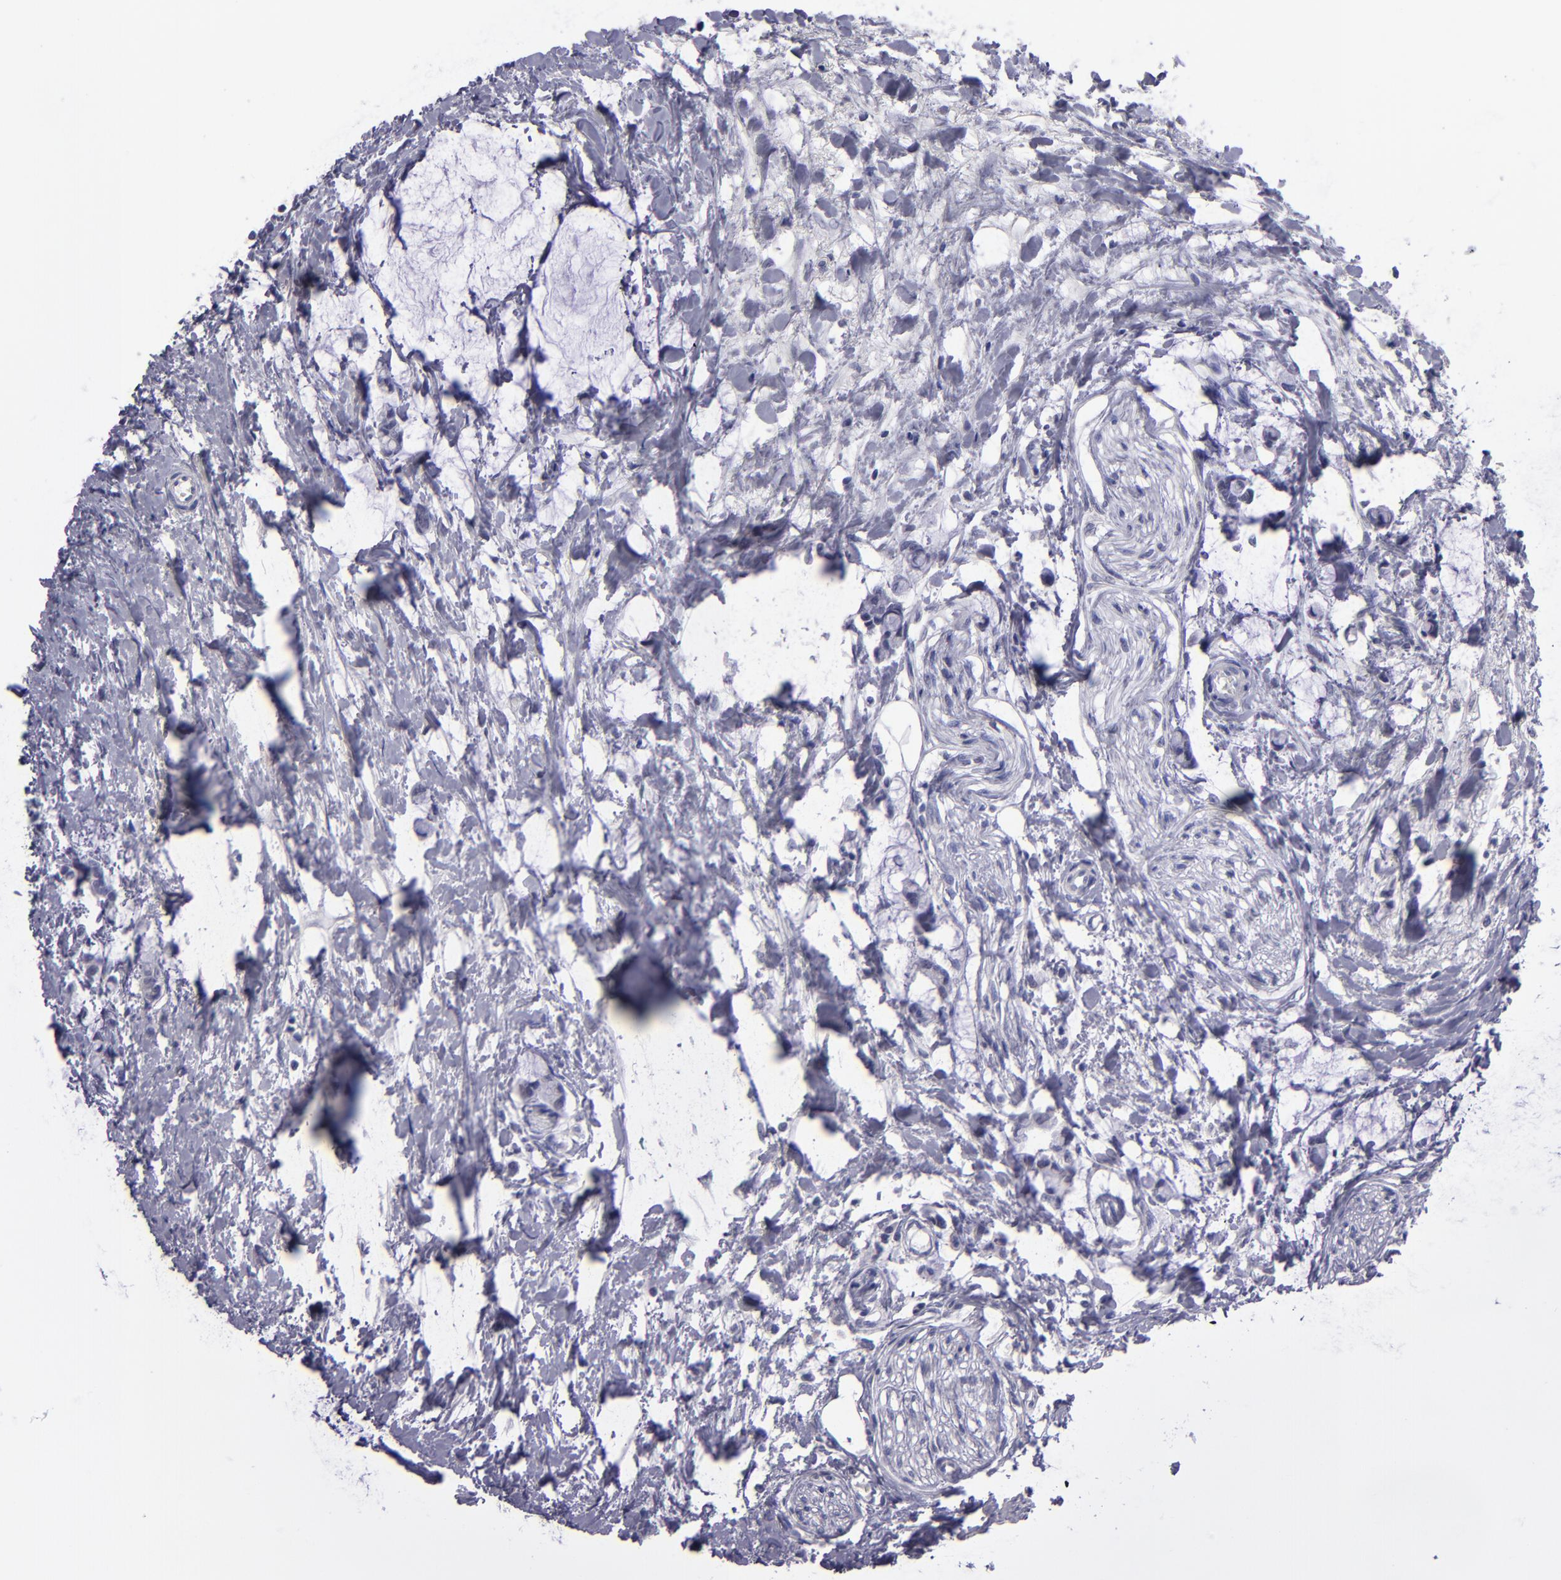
{"staining": {"intensity": "negative", "quantity": "none", "location": "none"}, "tissue": "colorectal cancer", "cell_type": "Tumor cells", "image_type": "cancer", "snomed": [{"axis": "morphology", "description": "Normal tissue, NOS"}, {"axis": "morphology", "description": "Adenocarcinoma, NOS"}, {"axis": "topography", "description": "Colon"}, {"axis": "topography", "description": "Peripheral nerve tissue"}], "caption": "A high-resolution micrograph shows immunohistochemistry (IHC) staining of colorectal cancer, which reveals no significant positivity in tumor cells. The staining was performed using DAB (3,3'-diaminobenzidine) to visualize the protein expression in brown, while the nuclei were stained in blue with hematoxylin (Magnification: 20x).", "gene": "CEBPE", "patient": {"sex": "male", "age": 14}}